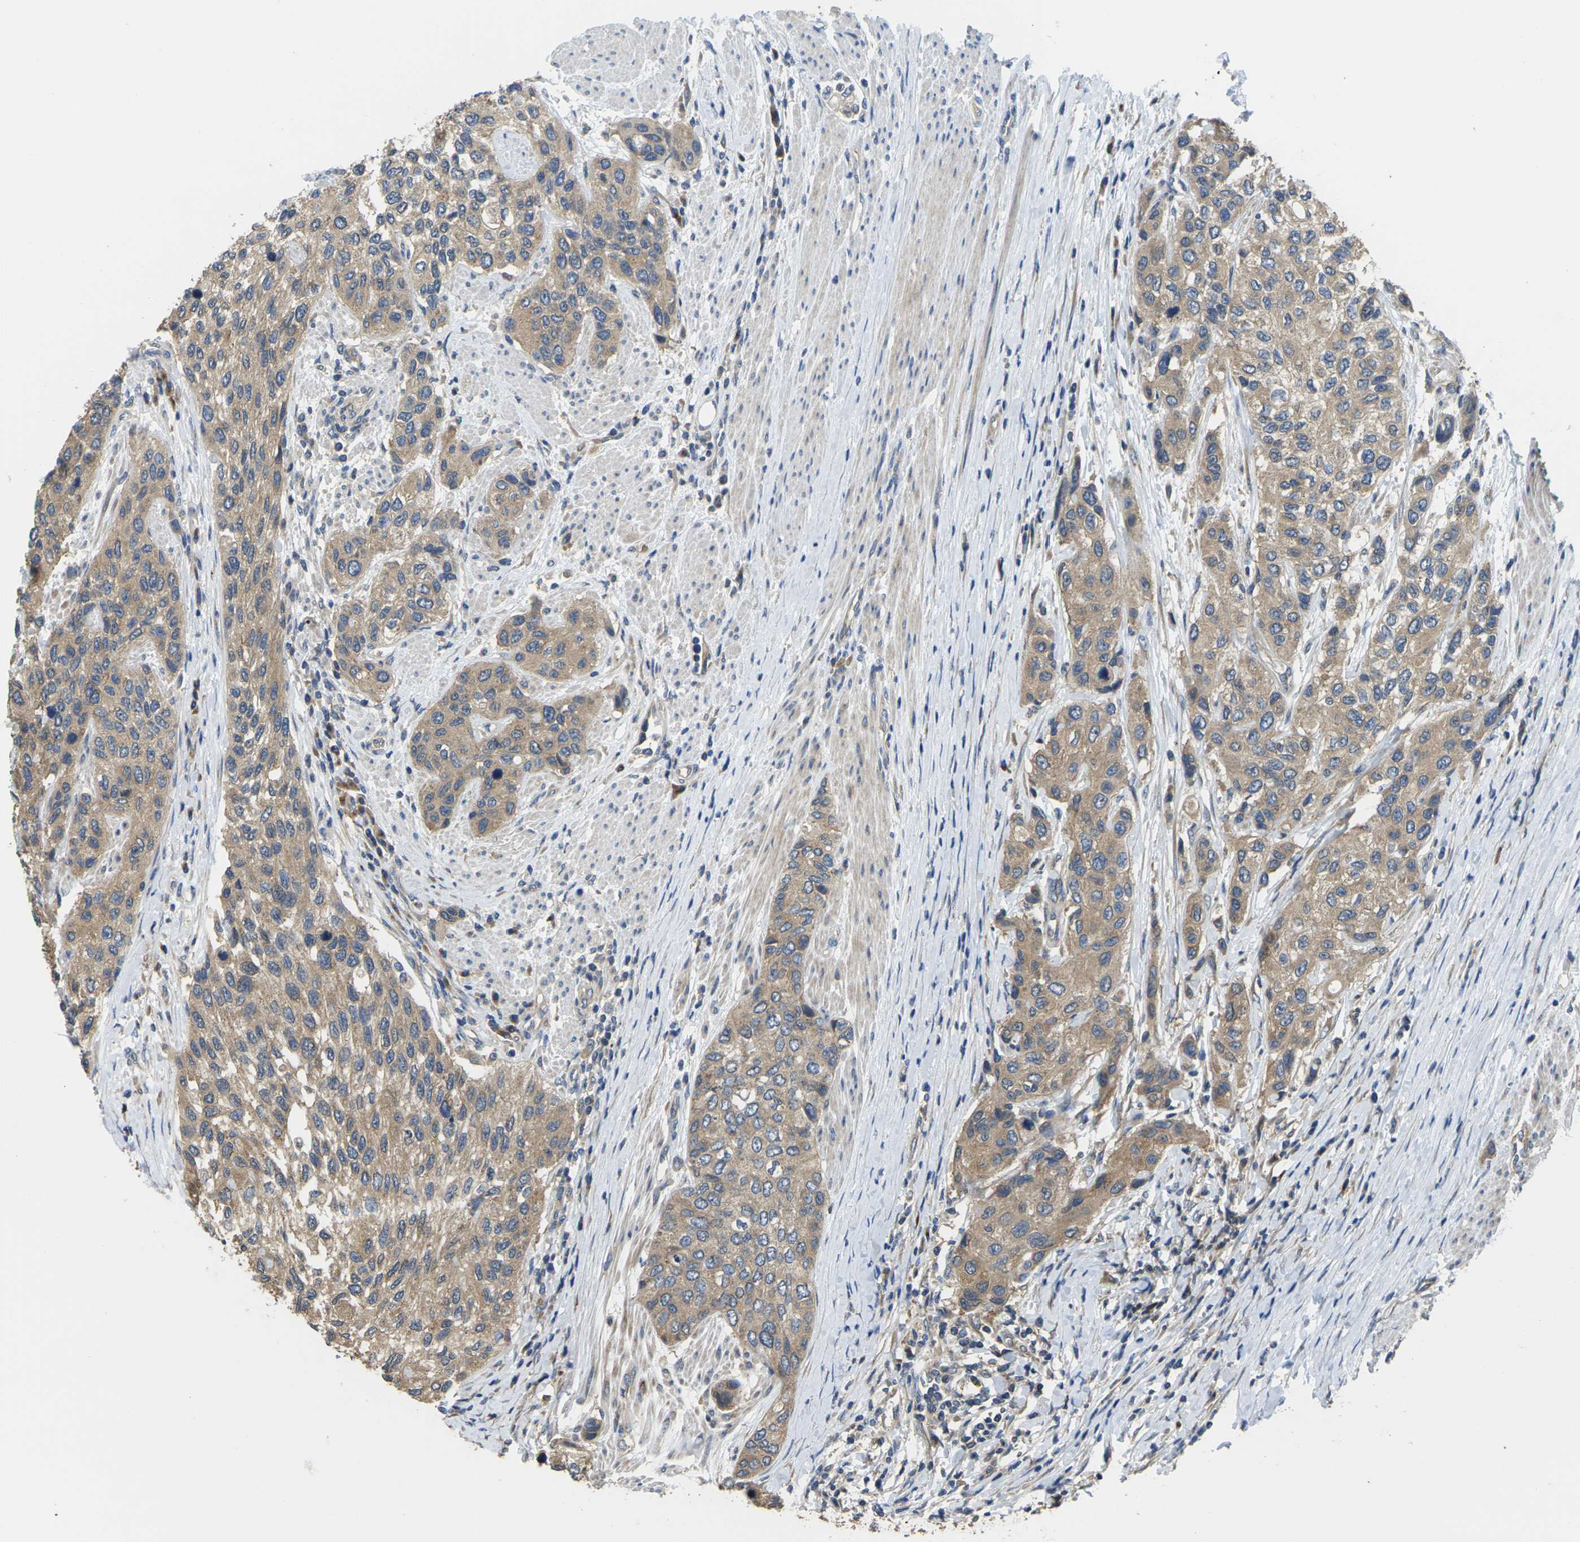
{"staining": {"intensity": "moderate", "quantity": ">75%", "location": "cytoplasmic/membranous"}, "tissue": "urothelial cancer", "cell_type": "Tumor cells", "image_type": "cancer", "snomed": [{"axis": "morphology", "description": "Urothelial carcinoma, High grade"}, {"axis": "topography", "description": "Urinary bladder"}], "caption": "Protein expression analysis of urothelial cancer displays moderate cytoplasmic/membranous expression in approximately >75% of tumor cells.", "gene": "TMCC2", "patient": {"sex": "female", "age": 56}}